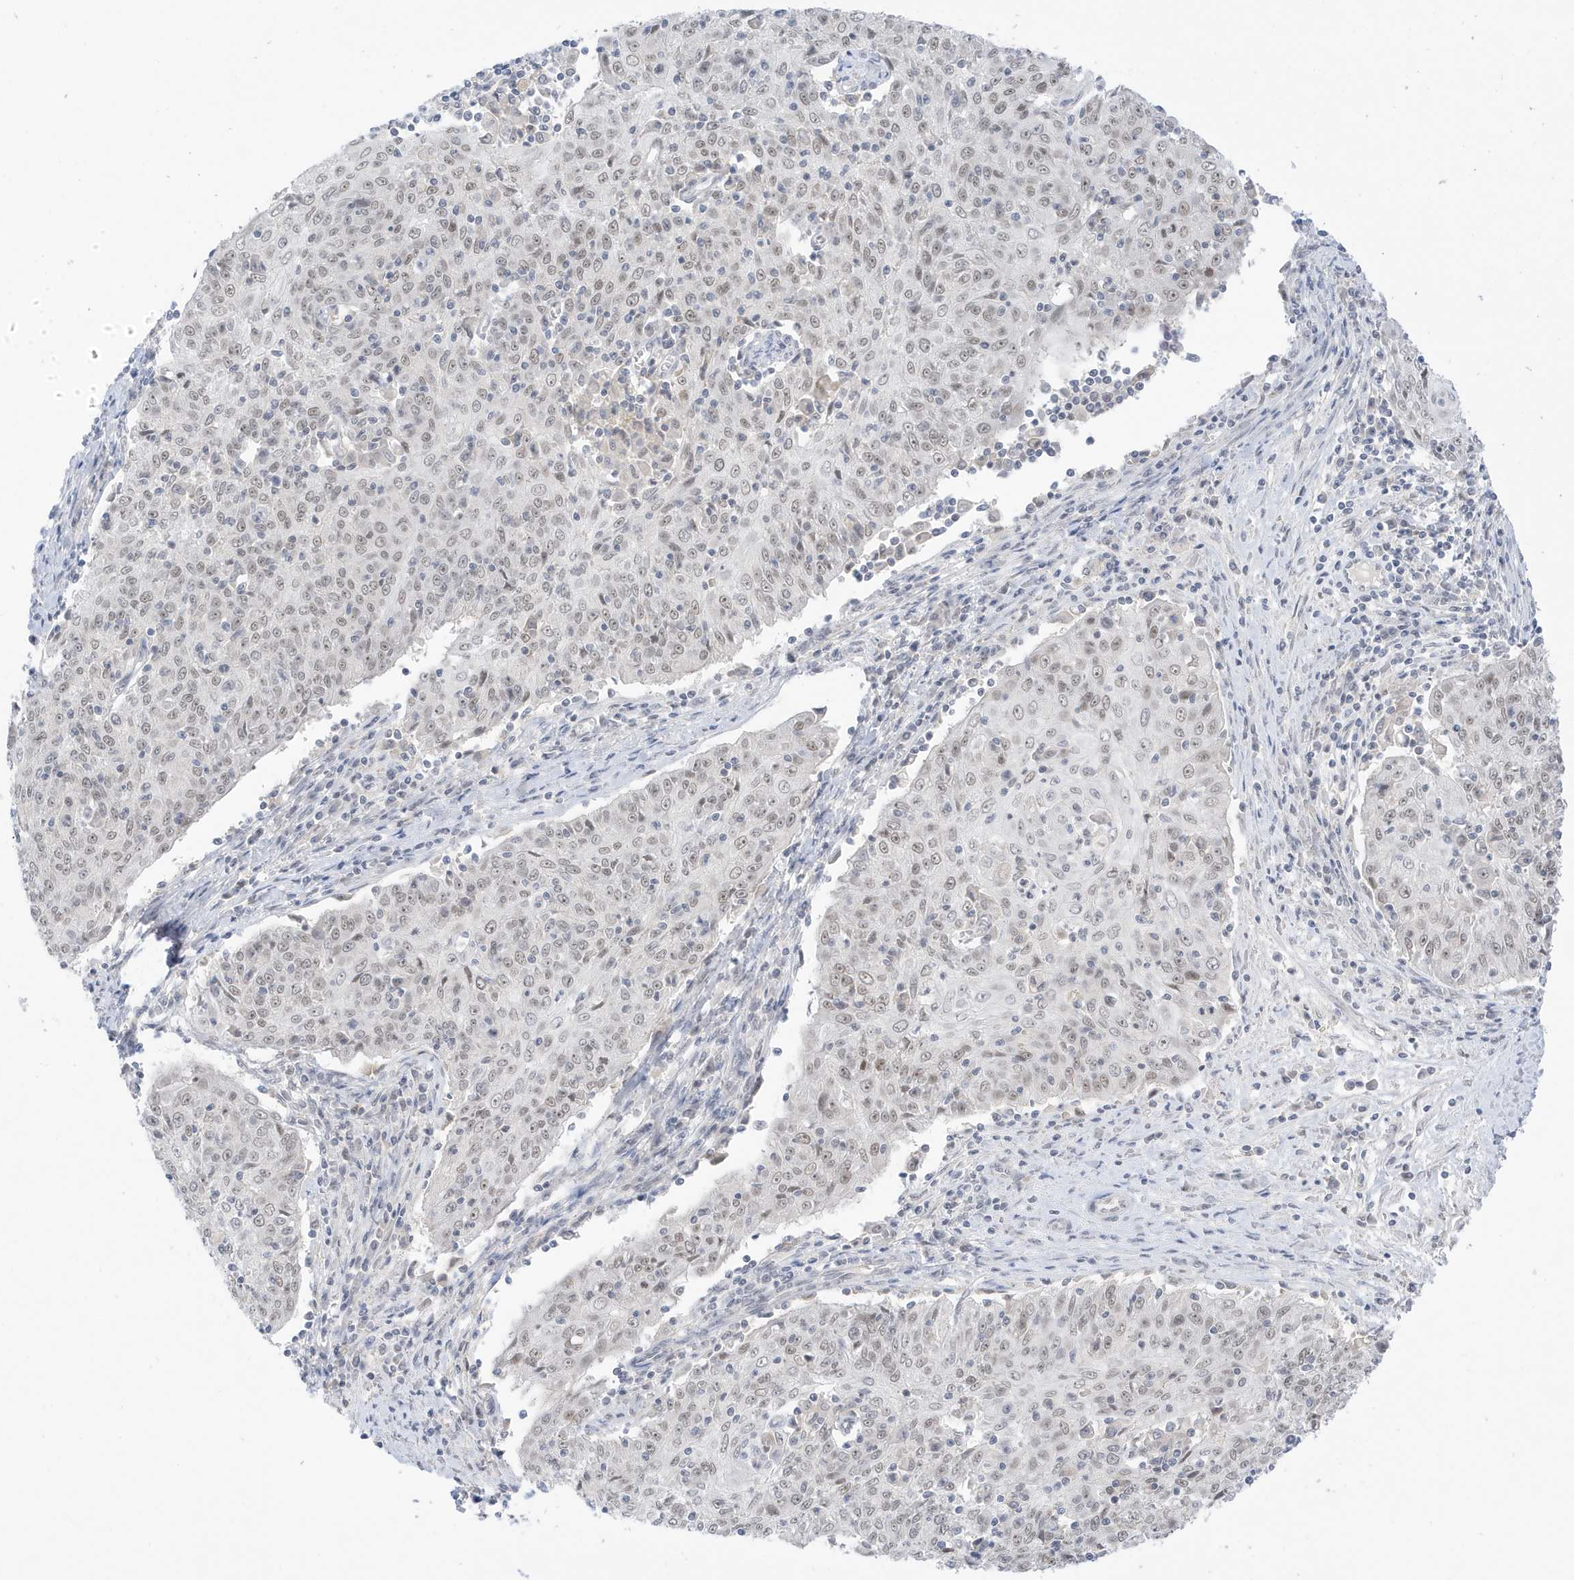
{"staining": {"intensity": "weak", "quantity": "25%-75%", "location": "nuclear"}, "tissue": "cervical cancer", "cell_type": "Tumor cells", "image_type": "cancer", "snomed": [{"axis": "morphology", "description": "Squamous cell carcinoma, NOS"}, {"axis": "topography", "description": "Cervix"}], "caption": "A high-resolution histopathology image shows immunohistochemistry staining of squamous cell carcinoma (cervical), which demonstrates weak nuclear positivity in approximately 25%-75% of tumor cells.", "gene": "MSL3", "patient": {"sex": "female", "age": 48}}